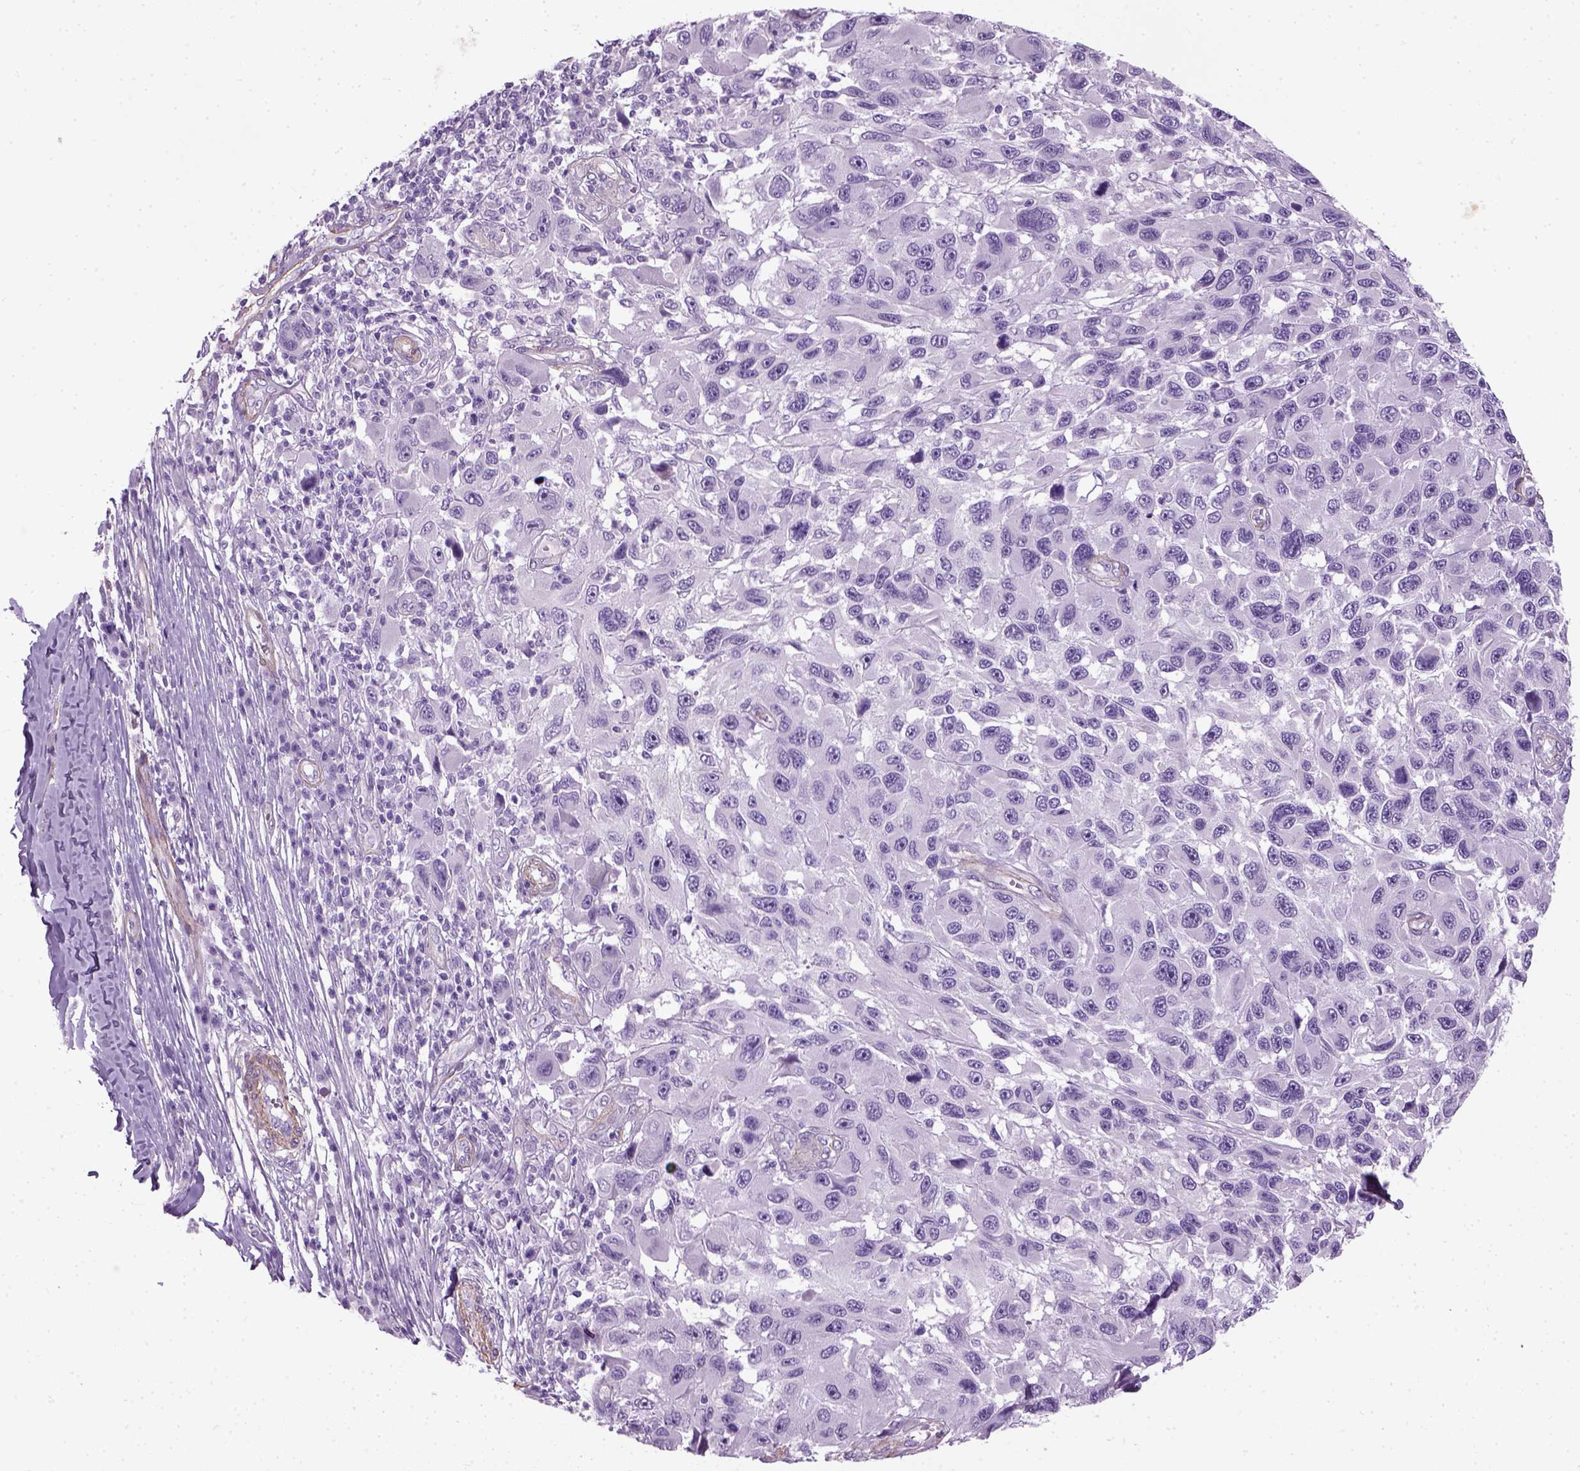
{"staining": {"intensity": "negative", "quantity": "none", "location": "none"}, "tissue": "melanoma", "cell_type": "Tumor cells", "image_type": "cancer", "snomed": [{"axis": "morphology", "description": "Malignant melanoma, NOS"}, {"axis": "topography", "description": "Skin"}], "caption": "An image of melanoma stained for a protein displays no brown staining in tumor cells.", "gene": "FAM161A", "patient": {"sex": "male", "age": 53}}